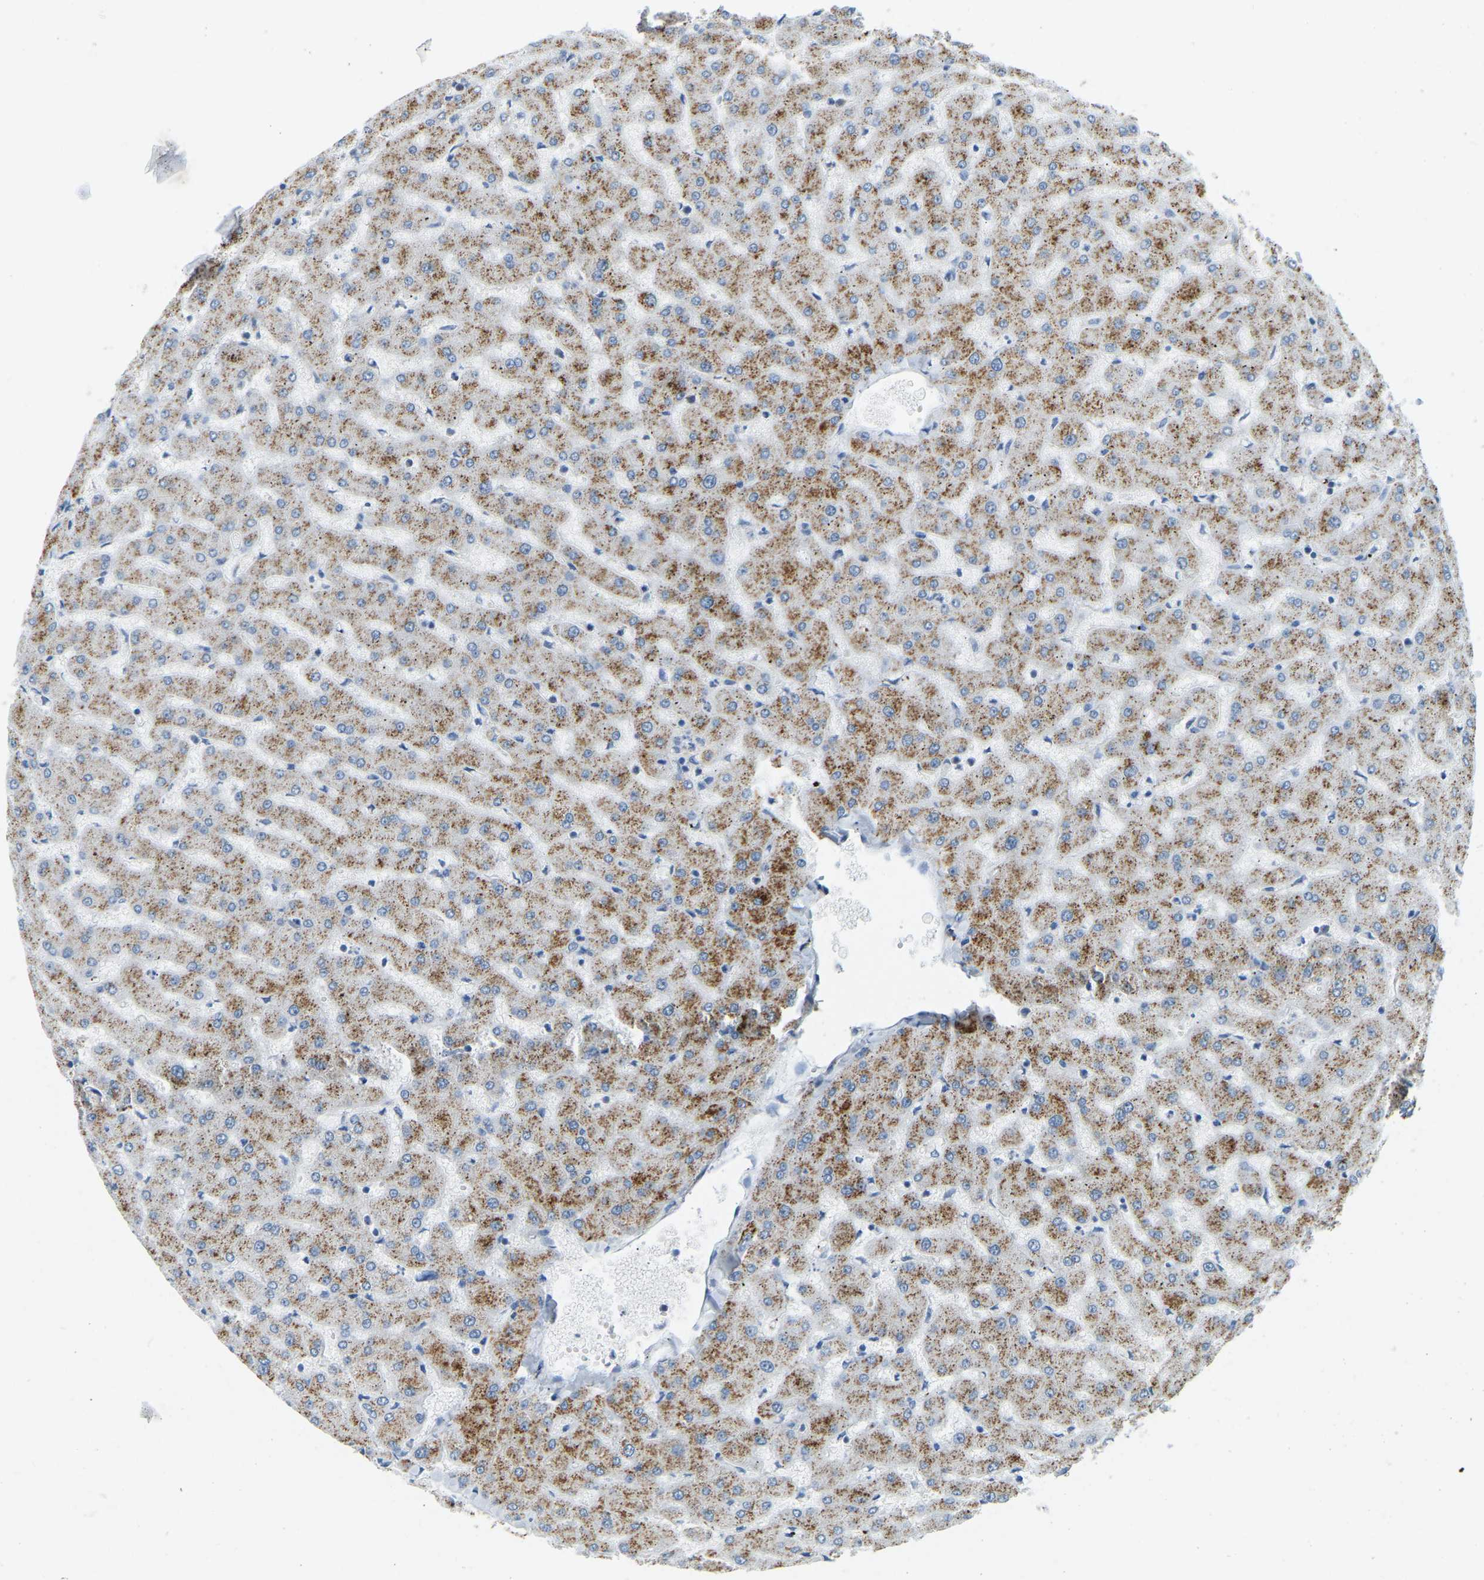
{"staining": {"intensity": "negative", "quantity": "none", "location": "none"}, "tissue": "liver", "cell_type": "Cholangiocytes", "image_type": "normal", "snomed": [{"axis": "morphology", "description": "Normal tissue, NOS"}, {"axis": "topography", "description": "Liver"}], "caption": "Liver stained for a protein using immunohistochemistry (IHC) reveals no expression cholangiocytes.", "gene": "NME8", "patient": {"sex": "female", "age": 63}}